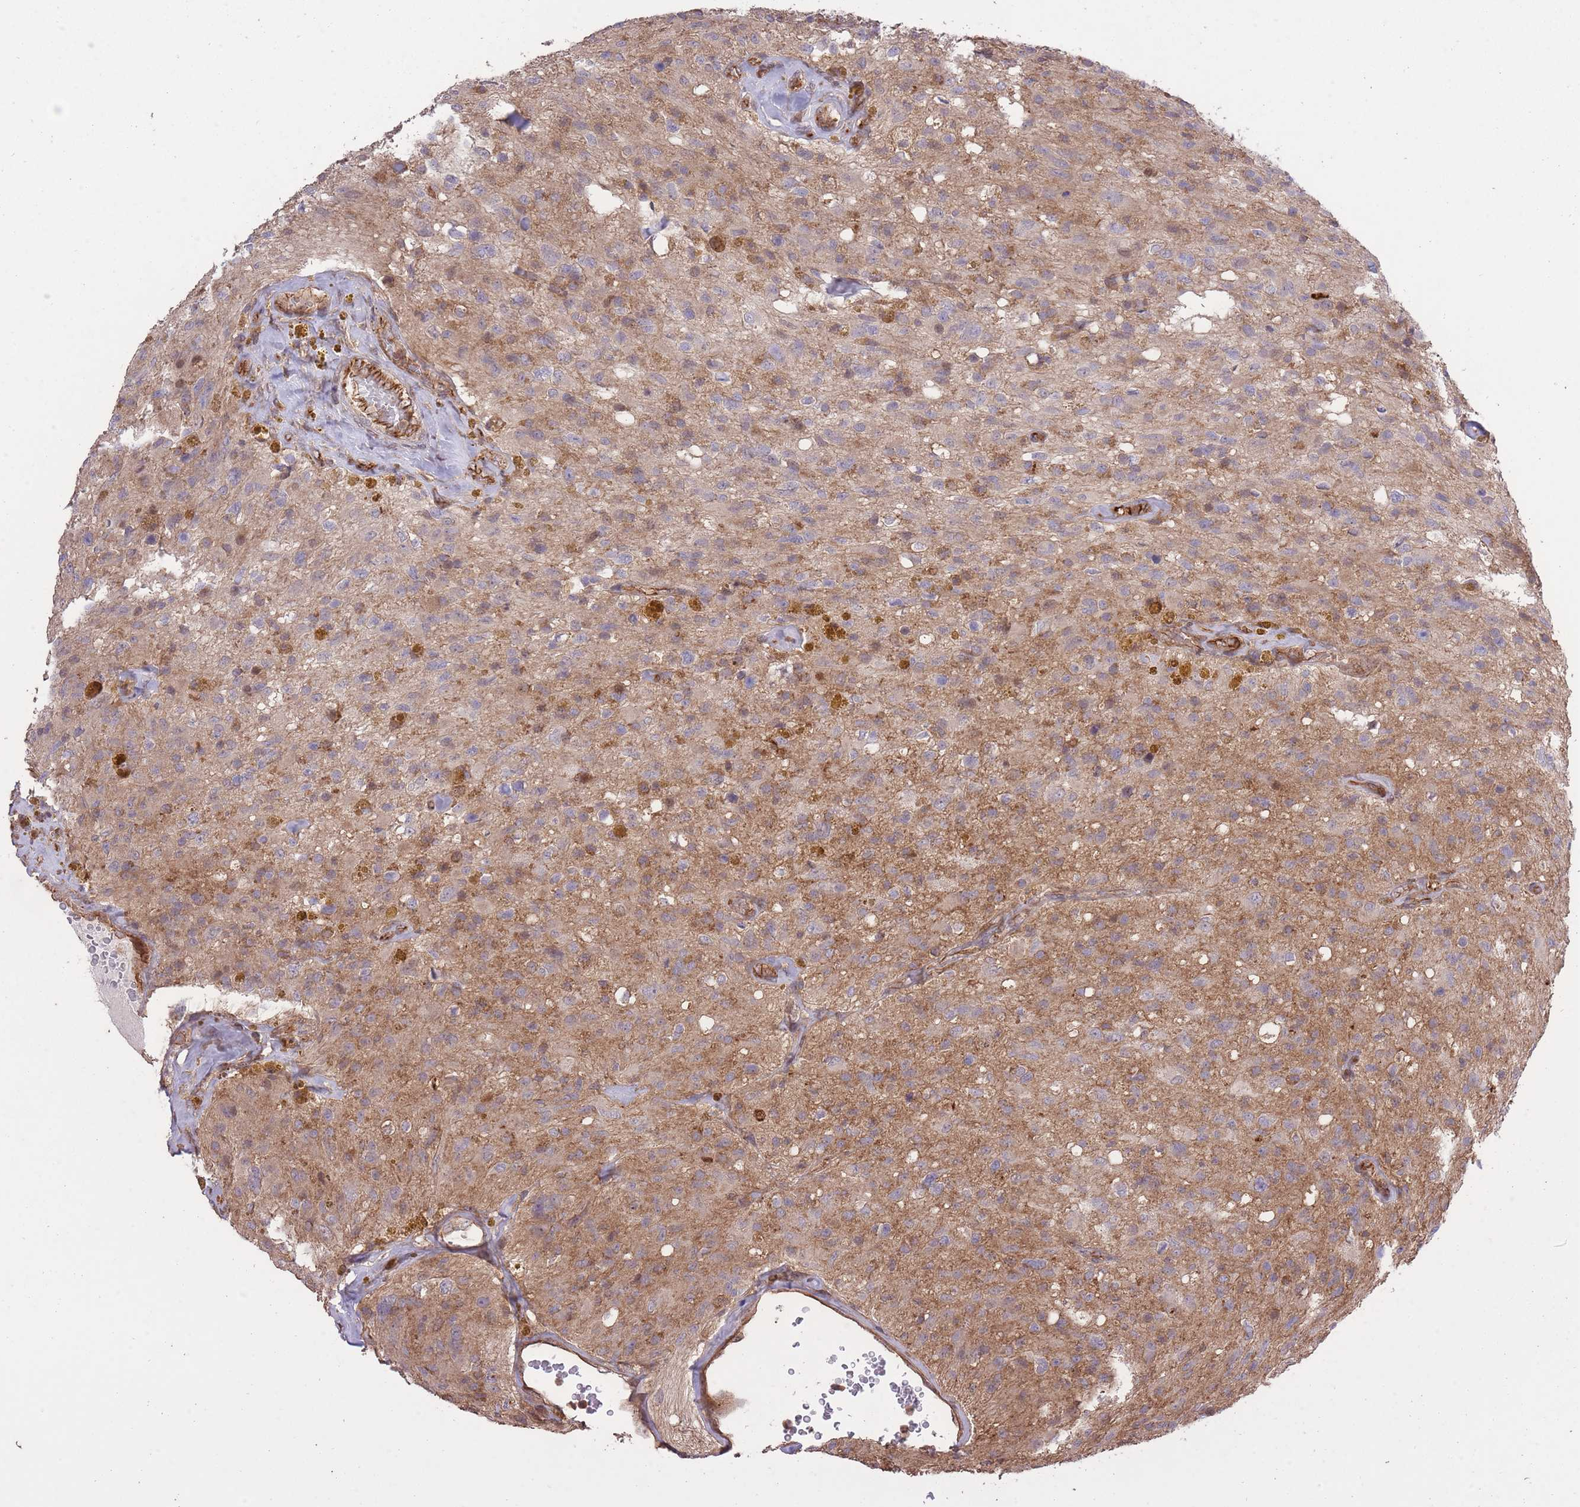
{"staining": {"intensity": "moderate", "quantity": "25%-75%", "location": "cytoplasmic/membranous"}, "tissue": "glioma", "cell_type": "Tumor cells", "image_type": "cancer", "snomed": [{"axis": "morphology", "description": "Glioma, malignant, High grade"}, {"axis": "topography", "description": "Brain"}], "caption": "Human glioma stained with a brown dye demonstrates moderate cytoplasmic/membranous positive positivity in approximately 25%-75% of tumor cells.", "gene": "PLD1", "patient": {"sex": "male", "age": 69}}